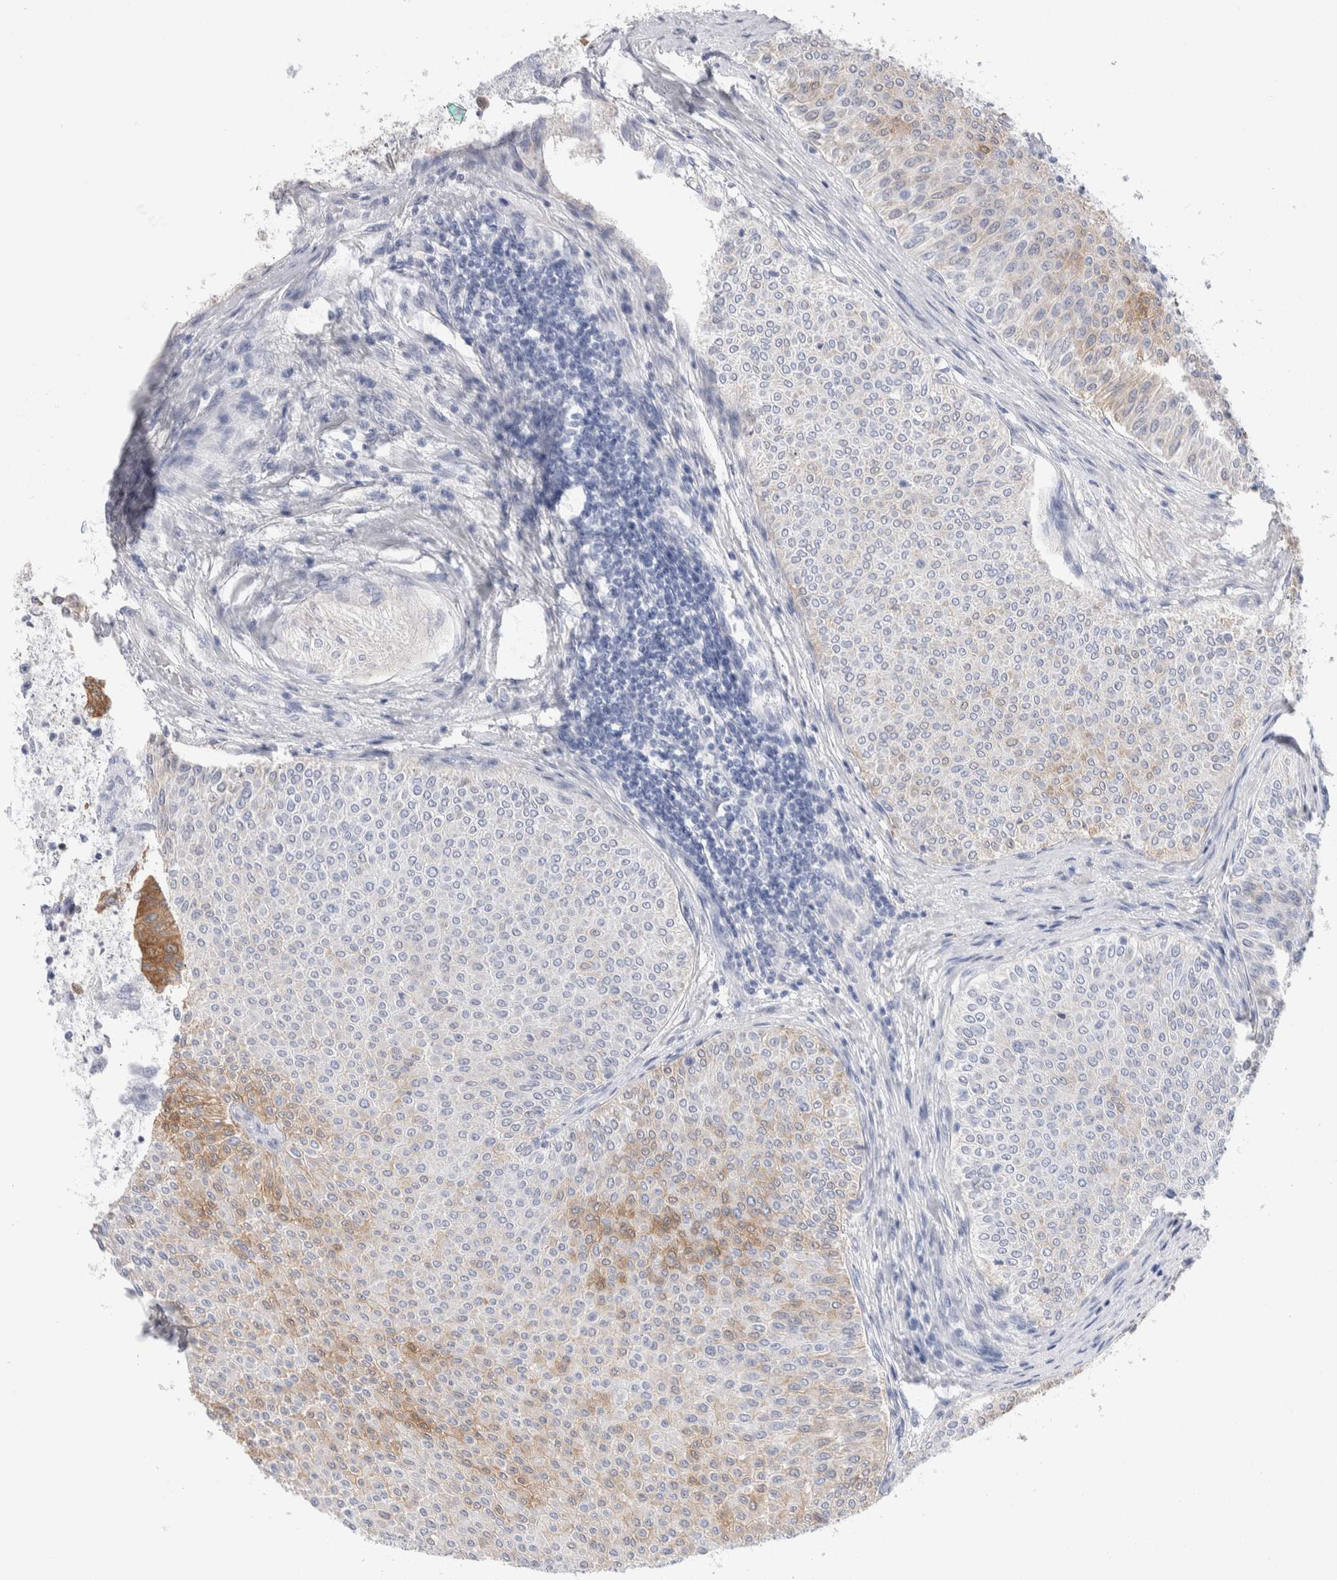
{"staining": {"intensity": "weak", "quantity": "<25%", "location": "cytoplasmic/membranous"}, "tissue": "urothelial cancer", "cell_type": "Tumor cells", "image_type": "cancer", "snomed": [{"axis": "morphology", "description": "Urothelial carcinoma, Low grade"}, {"axis": "topography", "description": "Urinary bladder"}], "caption": "Immunohistochemistry of urothelial carcinoma (low-grade) reveals no staining in tumor cells.", "gene": "GDA", "patient": {"sex": "male", "age": 78}}